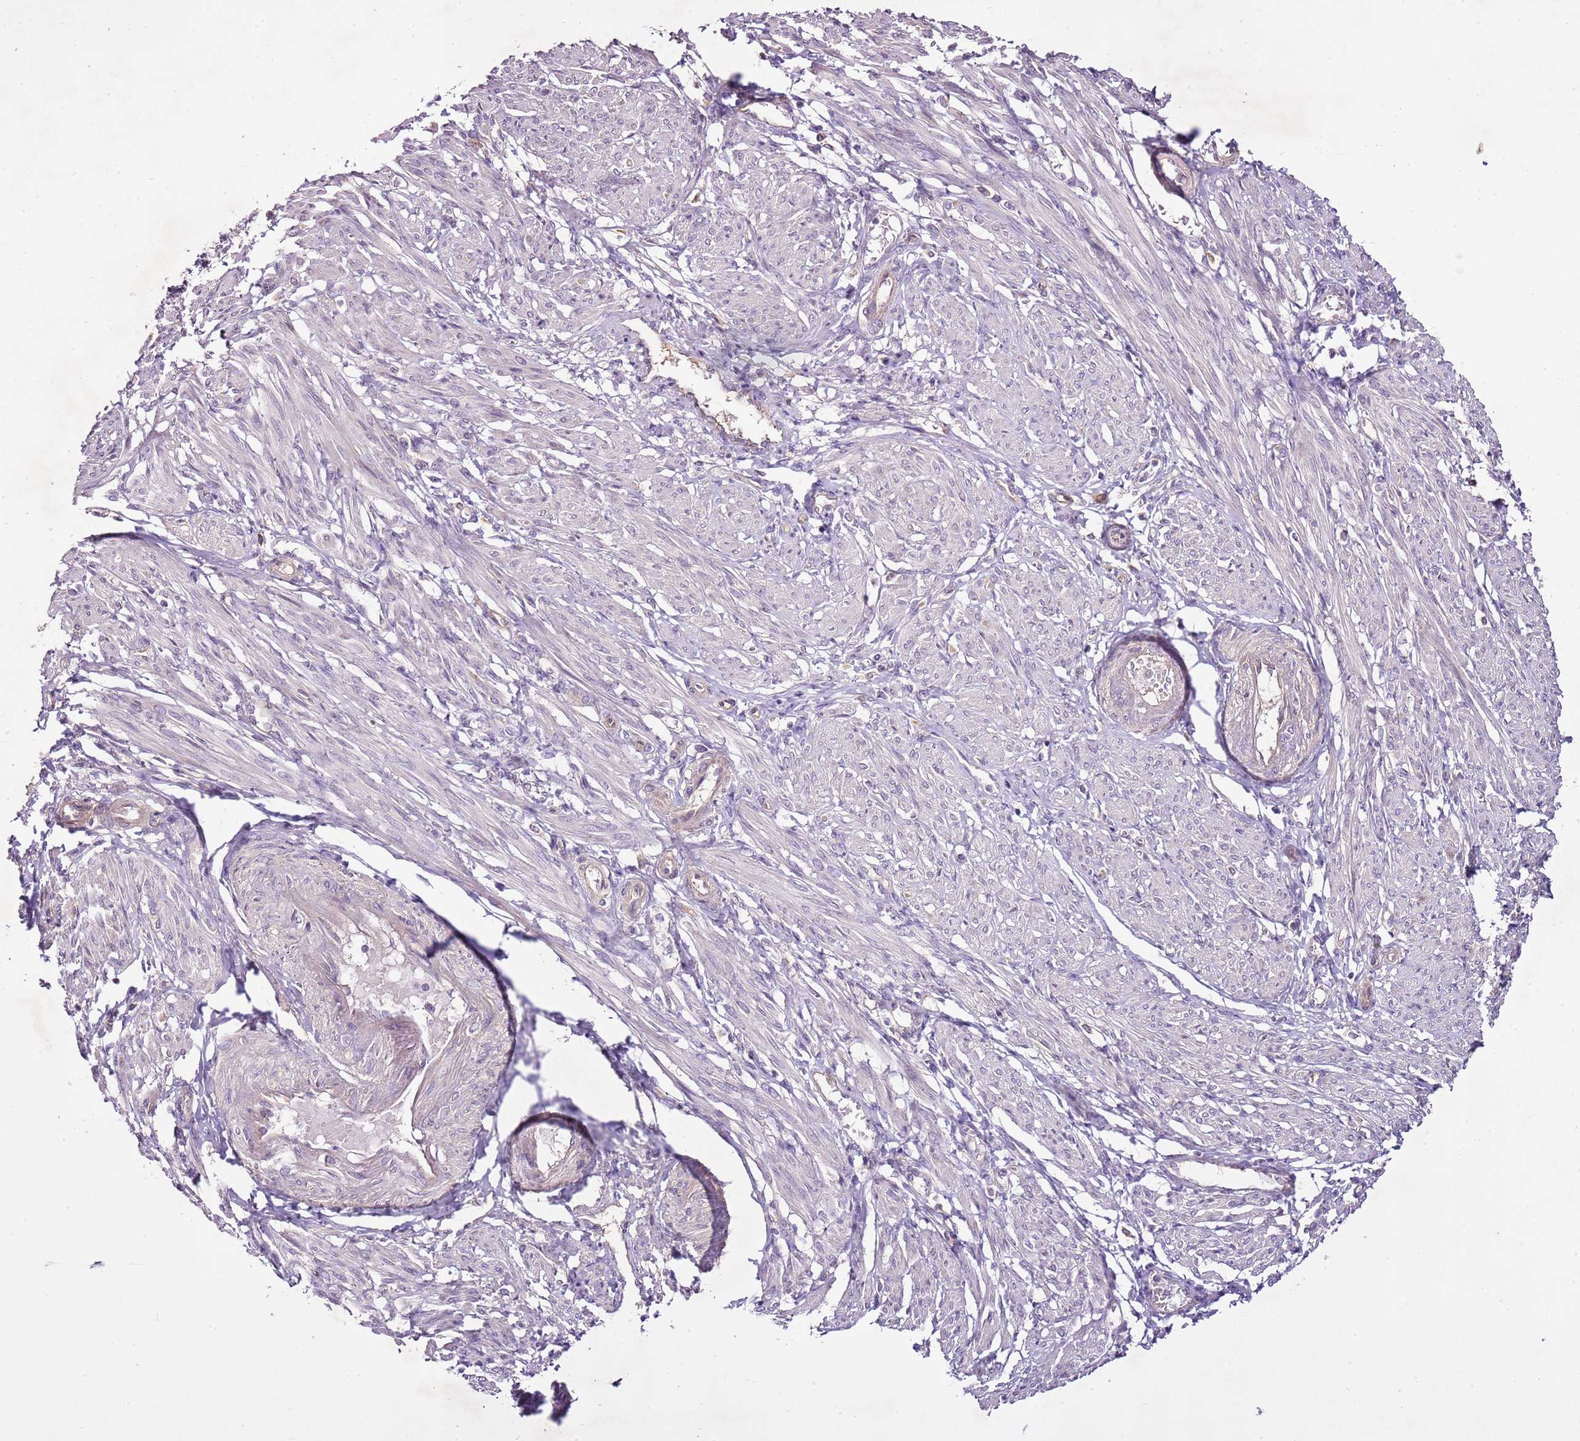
{"staining": {"intensity": "negative", "quantity": "none", "location": "none"}, "tissue": "smooth muscle", "cell_type": "Smooth muscle cells", "image_type": "normal", "snomed": [{"axis": "morphology", "description": "Normal tissue, NOS"}, {"axis": "topography", "description": "Smooth muscle"}], "caption": "Immunohistochemistry of normal human smooth muscle exhibits no staining in smooth muscle cells. Nuclei are stained in blue.", "gene": "CMKLR1", "patient": {"sex": "female", "age": 39}}